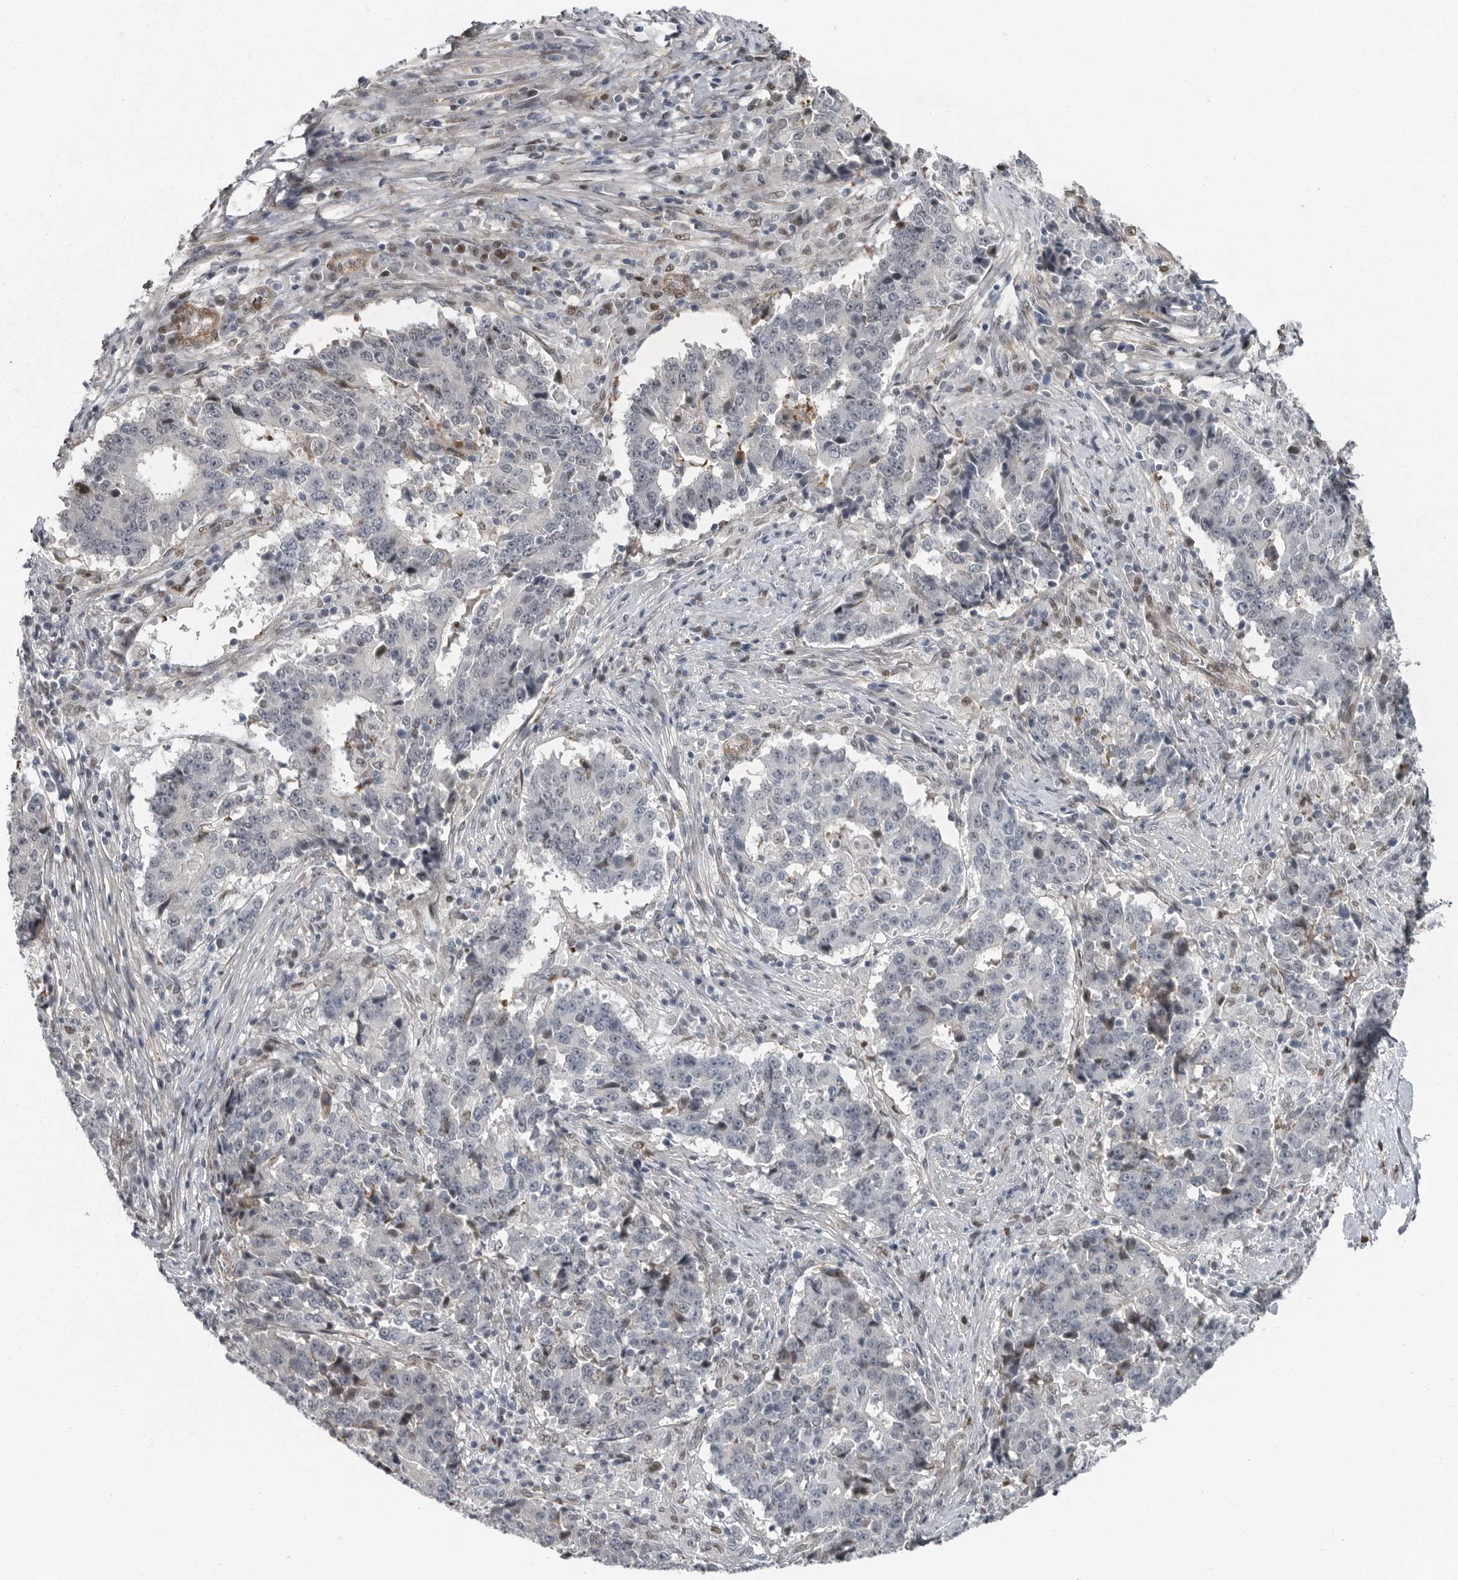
{"staining": {"intensity": "negative", "quantity": "none", "location": "none"}, "tissue": "stomach cancer", "cell_type": "Tumor cells", "image_type": "cancer", "snomed": [{"axis": "morphology", "description": "Adenocarcinoma, NOS"}, {"axis": "topography", "description": "Stomach"}], "caption": "An image of stomach cancer (adenocarcinoma) stained for a protein demonstrates no brown staining in tumor cells. The staining was performed using DAB (3,3'-diaminobenzidine) to visualize the protein expression in brown, while the nuclei were stained in blue with hematoxylin (Magnification: 20x).", "gene": "HMGN3", "patient": {"sex": "male", "age": 59}}